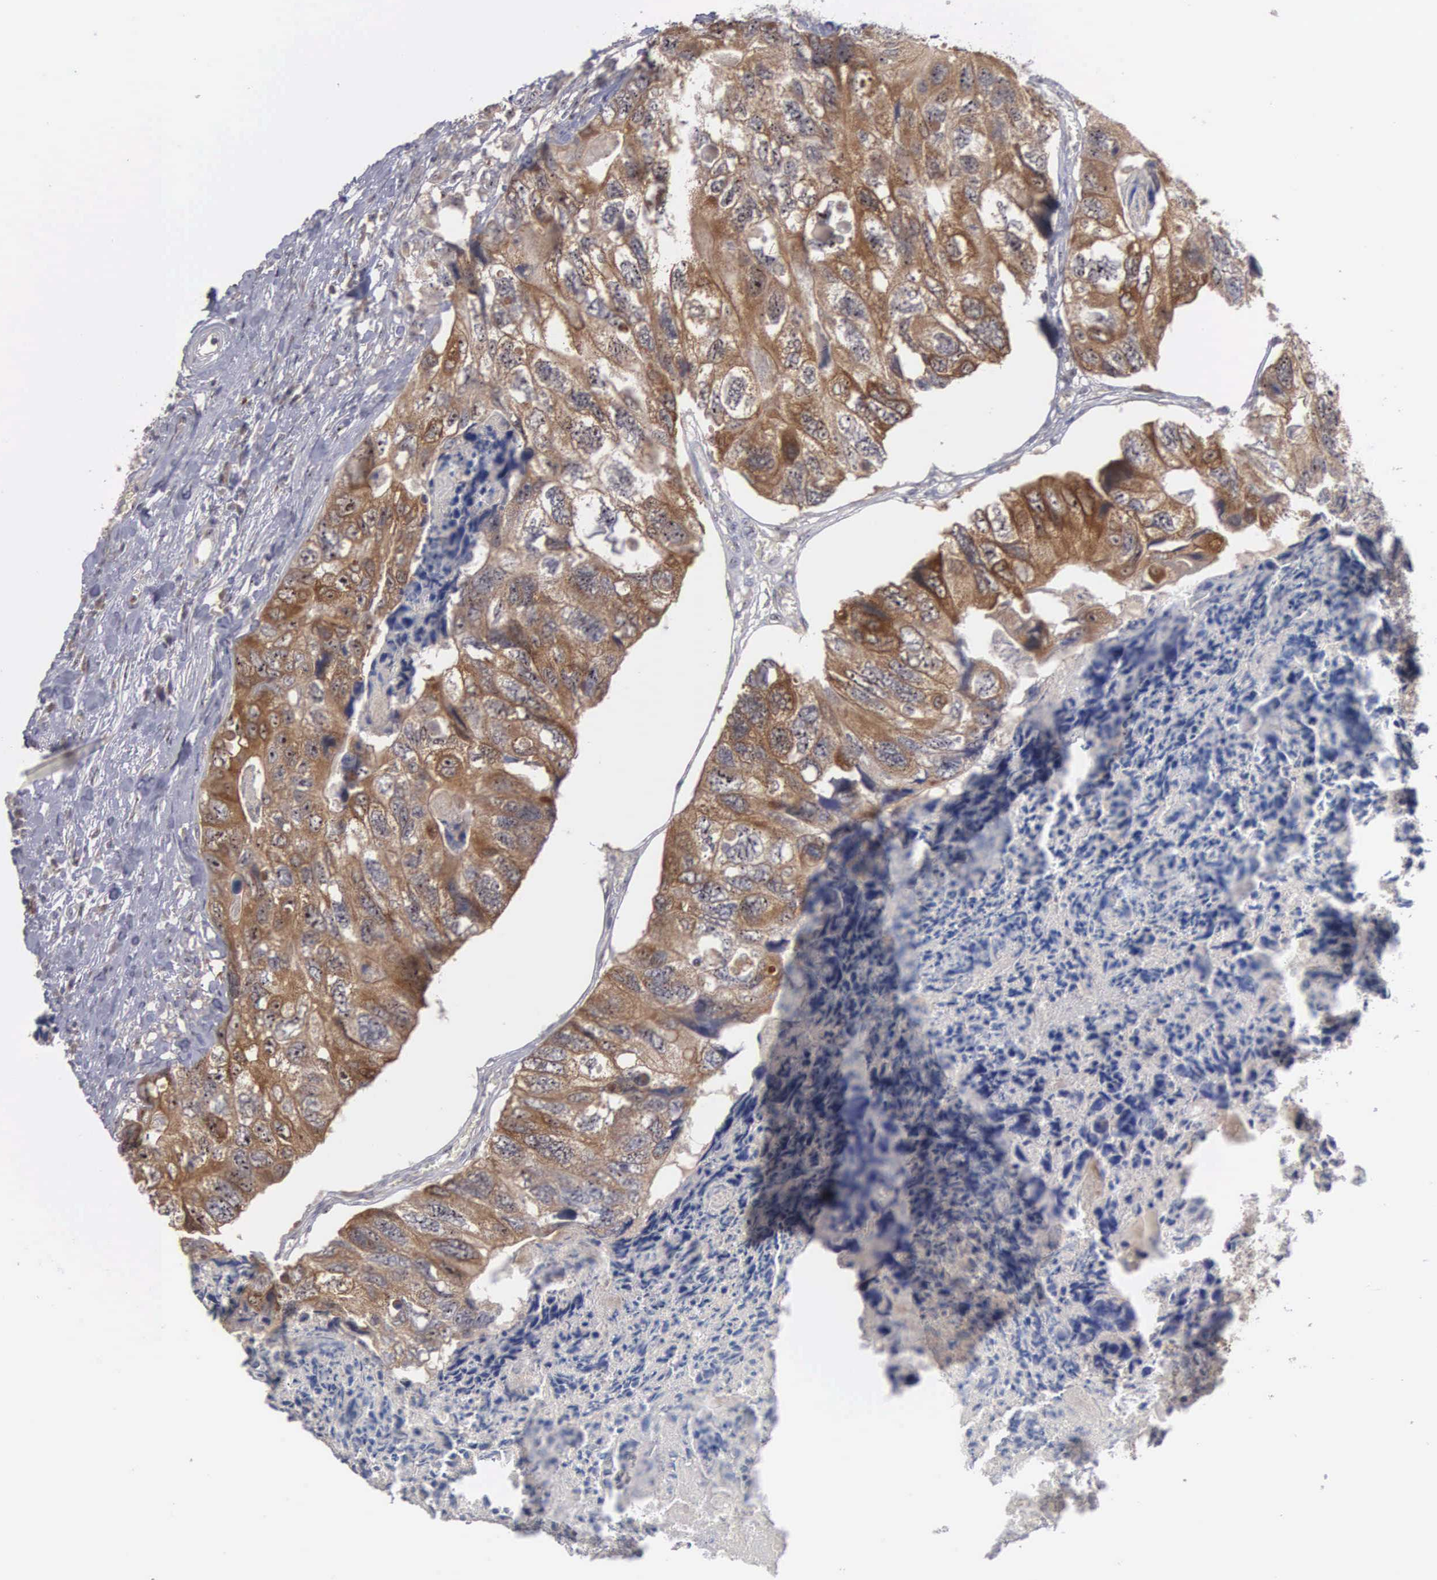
{"staining": {"intensity": "strong", "quantity": ">75%", "location": "cytoplasmic/membranous"}, "tissue": "colorectal cancer", "cell_type": "Tumor cells", "image_type": "cancer", "snomed": [{"axis": "morphology", "description": "Adenocarcinoma, NOS"}, {"axis": "topography", "description": "Rectum"}], "caption": "Protein analysis of colorectal adenocarcinoma tissue reveals strong cytoplasmic/membranous staining in approximately >75% of tumor cells.", "gene": "AMN", "patient": {"sex": "female", "age": 82}}